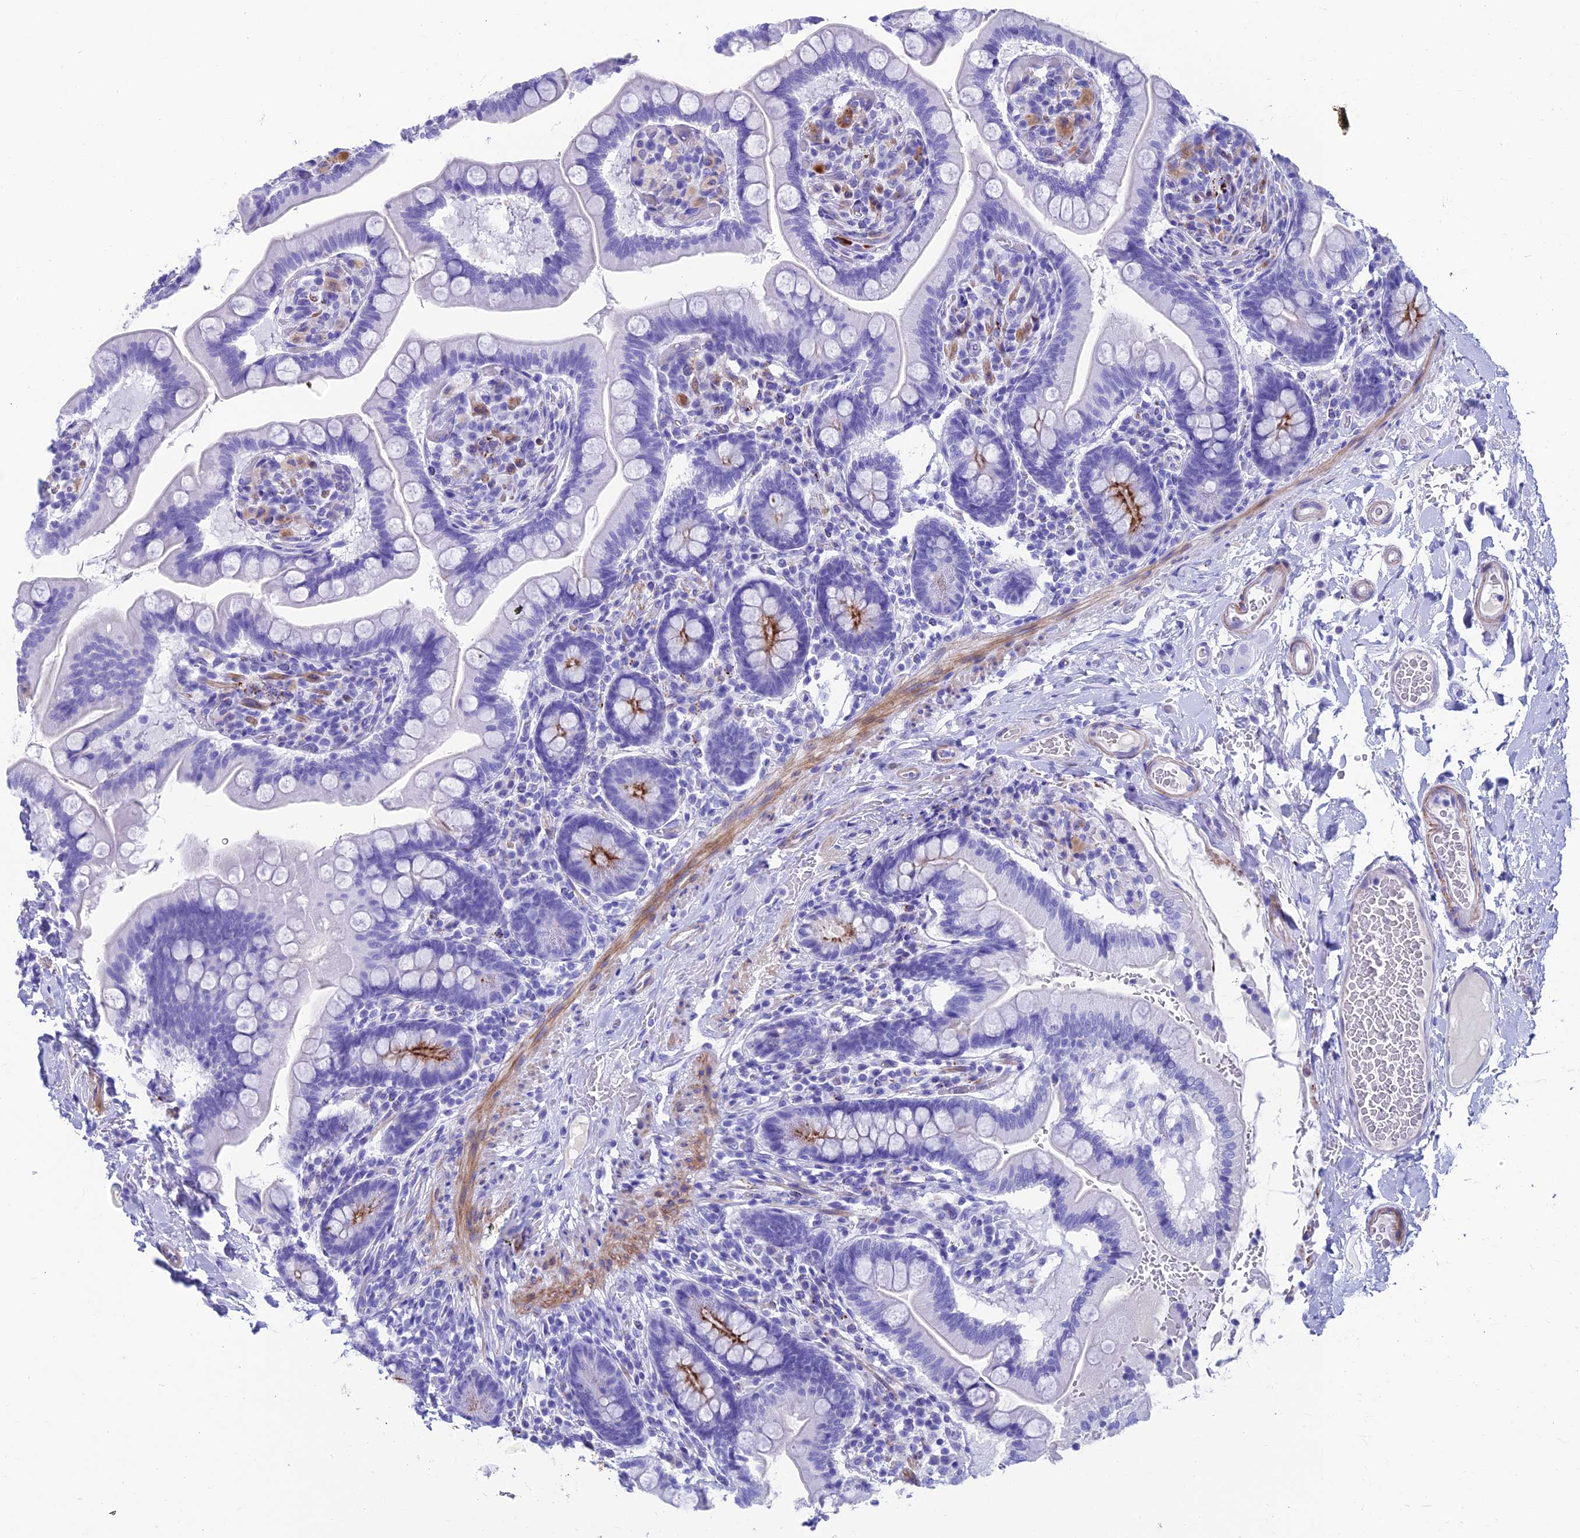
{"staining": {"intensity": "moderate", "quantity": "<25%", "location": "cytoplasmic/membranous"}, "tissue": "small intestine", "cell_type": "Glandular cells", "image_type": "normal", "snomed": [{"axis": "morphology", "description": "Normal tissue, NOS"}, {"axis": "topography", "description": "Small intestine"}], "caption": "Immunohistochemistry (IHC) staining of unremarkable small intestine, which displays low levels of moderate cytoplasmic/membranous positivity in approximately <25% of glandular cells indicating moderate cytoplasmic/membranous protein expression. The staining was performed using DAB (3,3'-diaminobenzidine) (brown) for protein detection and nuclei were counterstained in hematoxylin (blue).", "gene": "GNG11", "patient": {"sex": "female", "age": 64}}